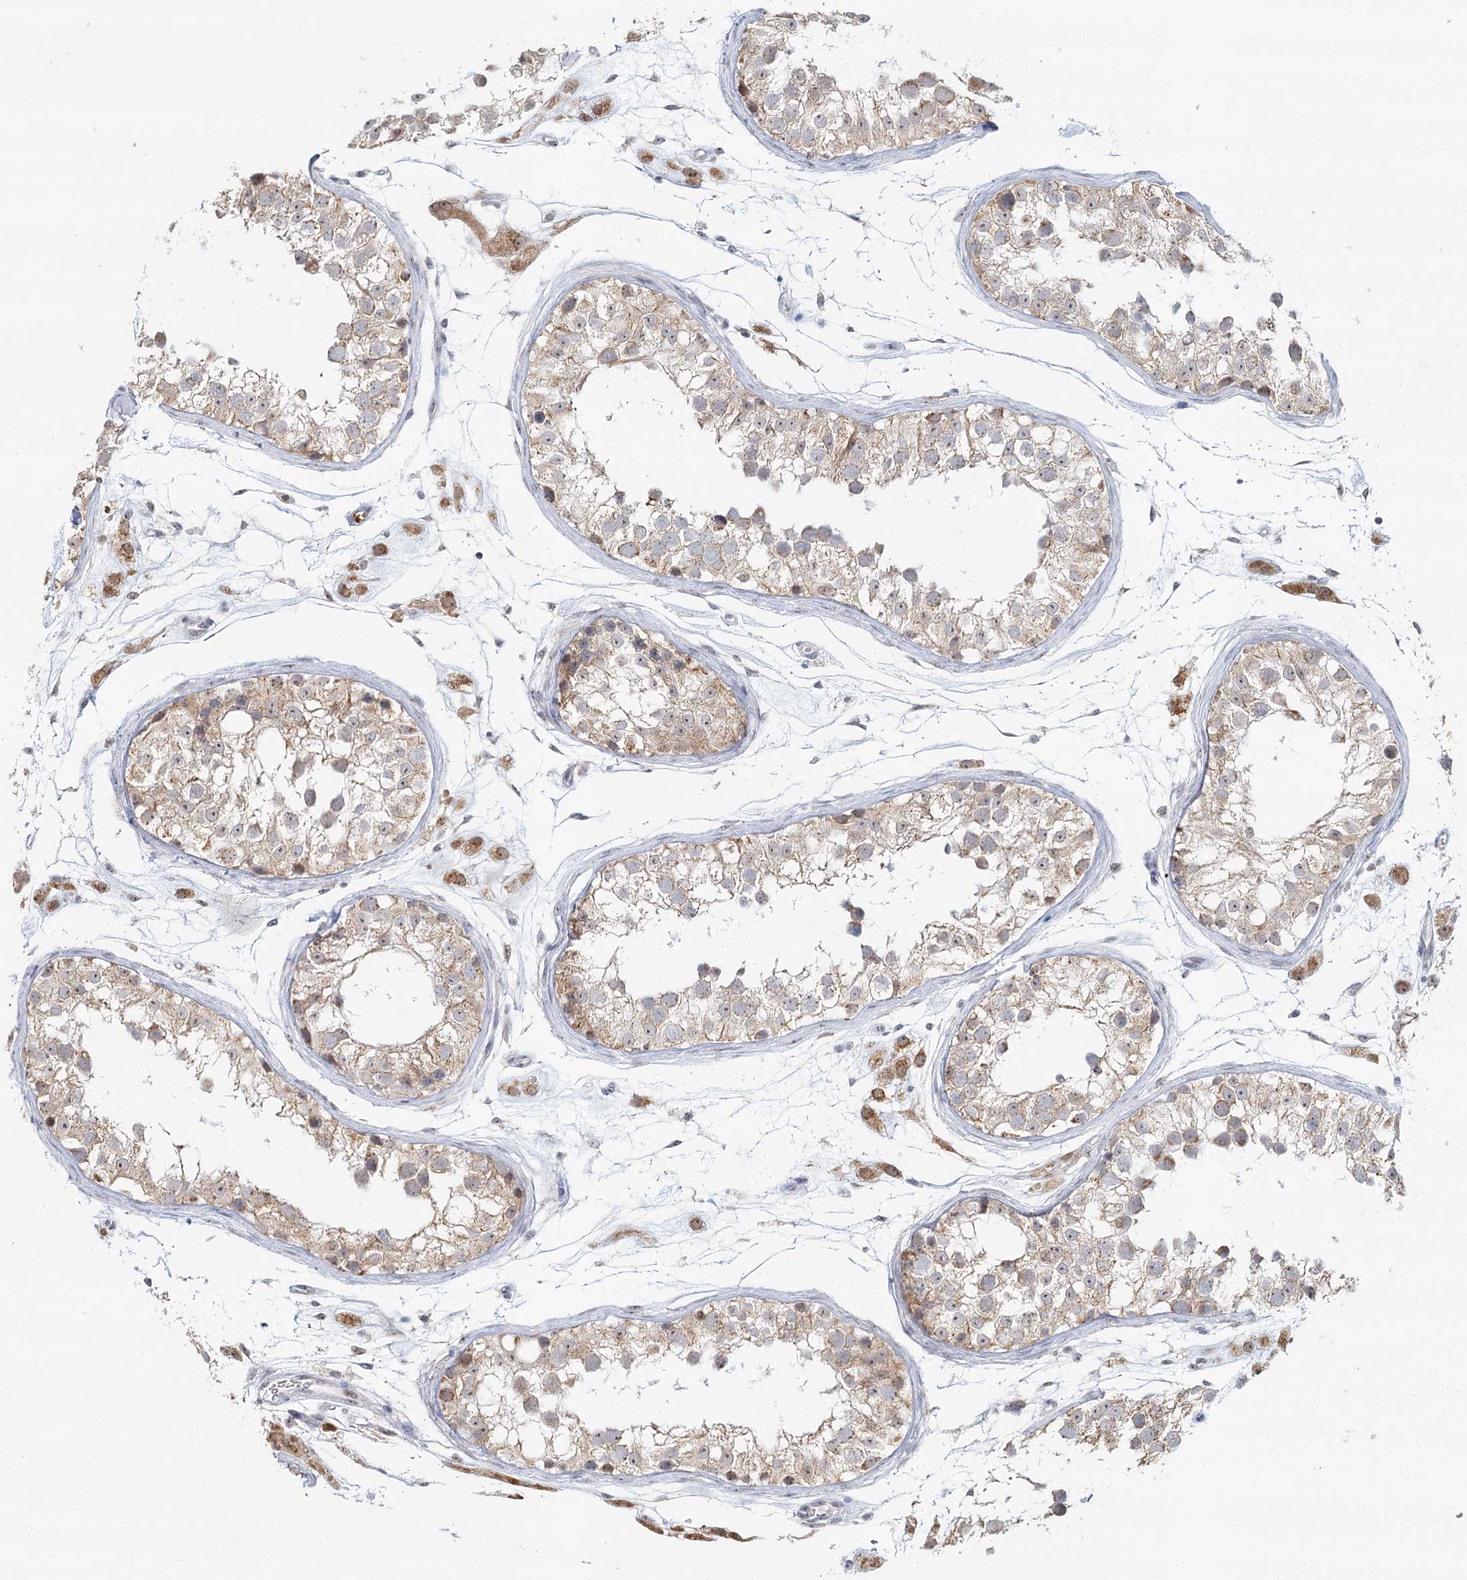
{"staining": {"intensity": "moderate", "quantity": ">75%", "location": "cytoplasmic/membranous"}, "tissue": "testis", "cell_type": "Cells in seminiferous ducts", "image_type": "normal", "snomed": [{"axis": "morphology", "description": "Normal tissue, NOS"}, {"axis": "morphology", "description": "Adenocarcinoma, metastatic, NOS"}, {"axis": "topography", "description": "Testis"}], "caption": "Benign testis shows moderate cytoplasmic/membranous positivity in about >75% of cells in seminiferous ducts.", "gene": "ATAD1", "patient": {"sex": "male", "age": 26}}